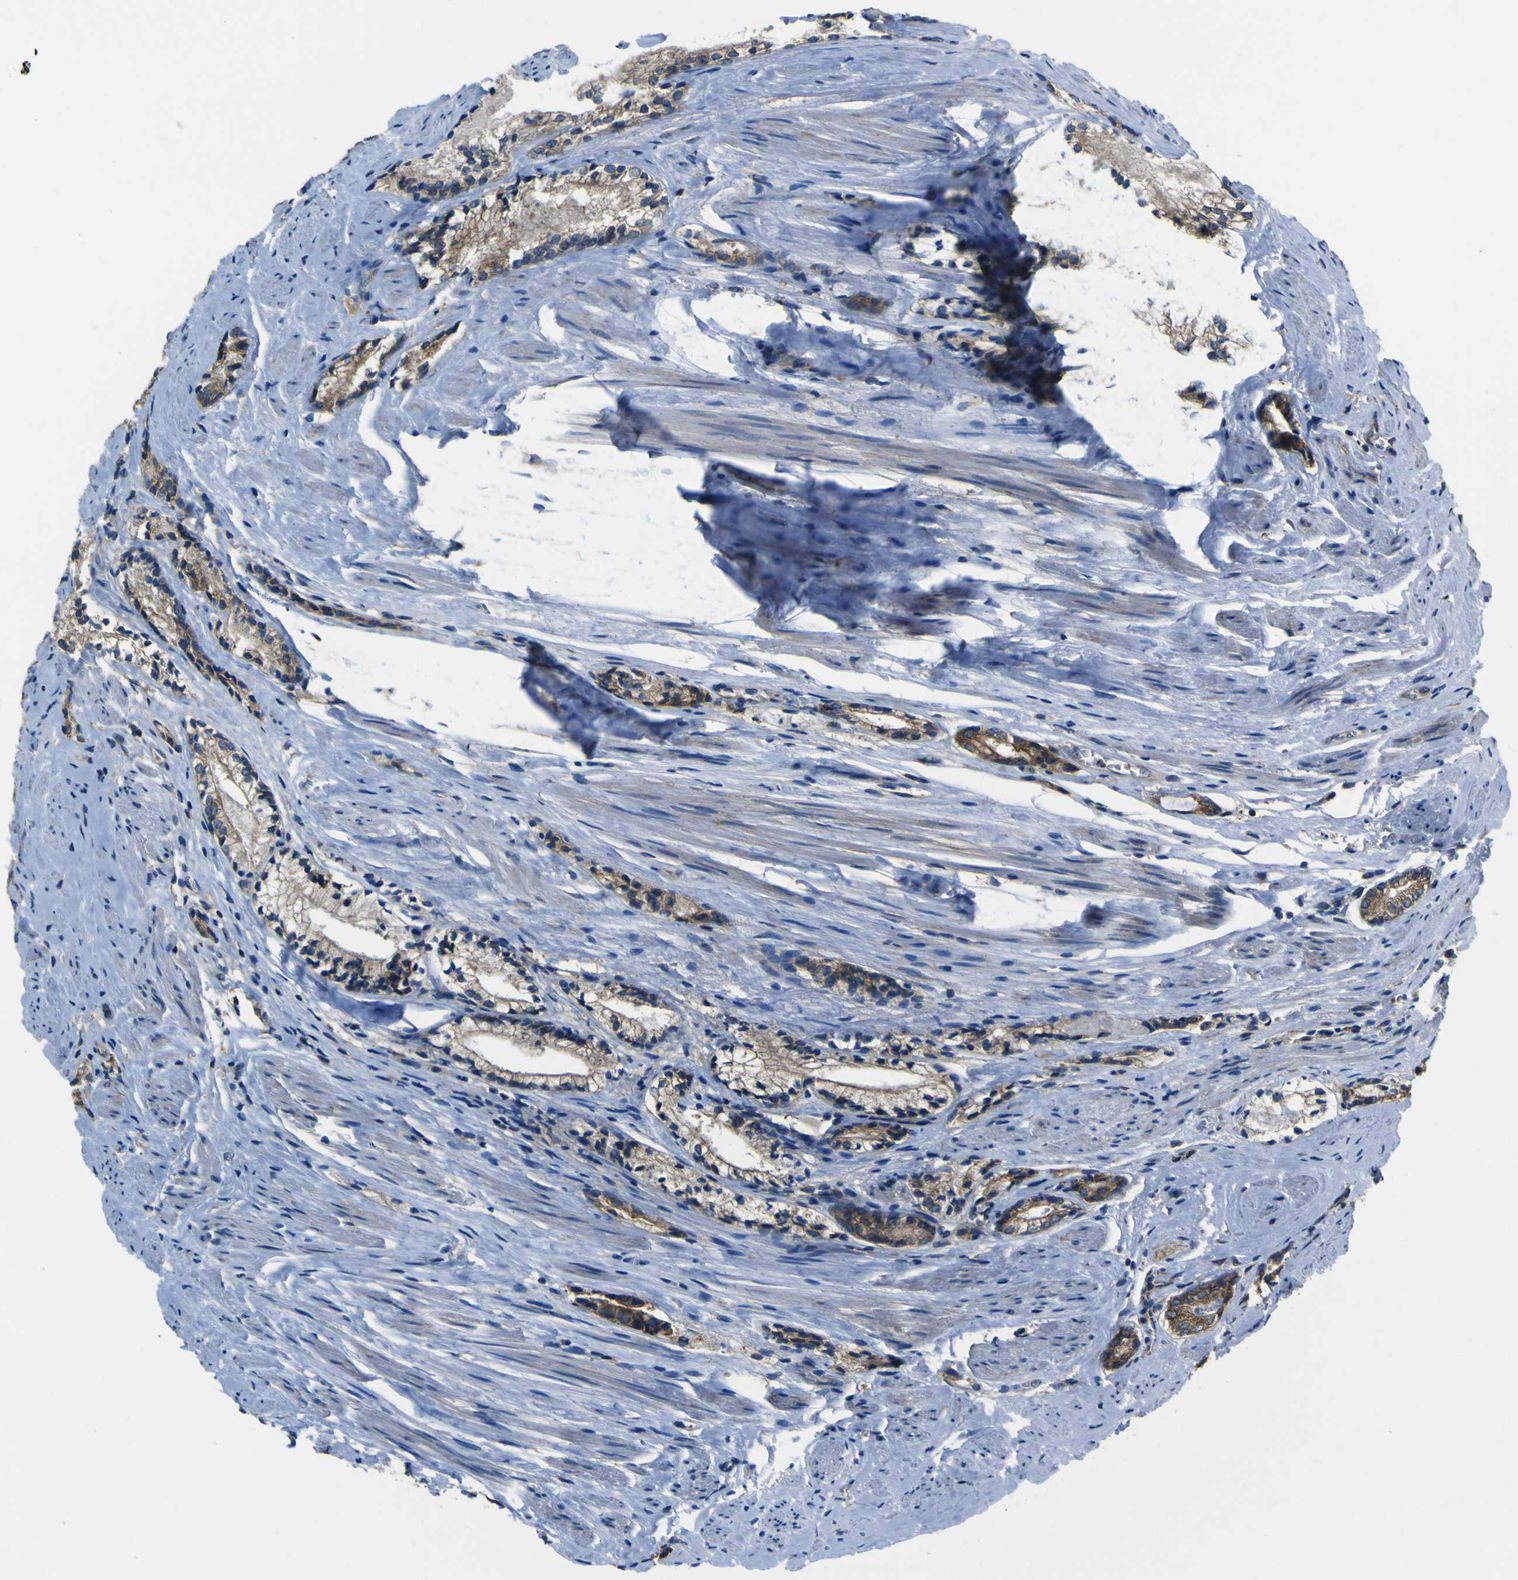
{"staining": {"intensity": "strong", "quantity": ">75%", "location": "cytoplasmic/membranous"}, "tissue": "prostate cancer", "cell_type": "Tumor cells", "image_type": "cancer", "snomed": [{"axis": "morphology", "description": "Adenocarcinoma, Low grade"}, {"axis": "topography", "description": "Prostate"}], "caption": "Immunohistochemical staining of low-grade adenocarcinoma (prostate) displays strong cytoplasmic/membranous protein expression in about >75% of tumor cells. (Brightfield microscopy of DAB IHC at high magnification).", "gene": "STIM1", "patient": {"sex": "male", "age": 60}}